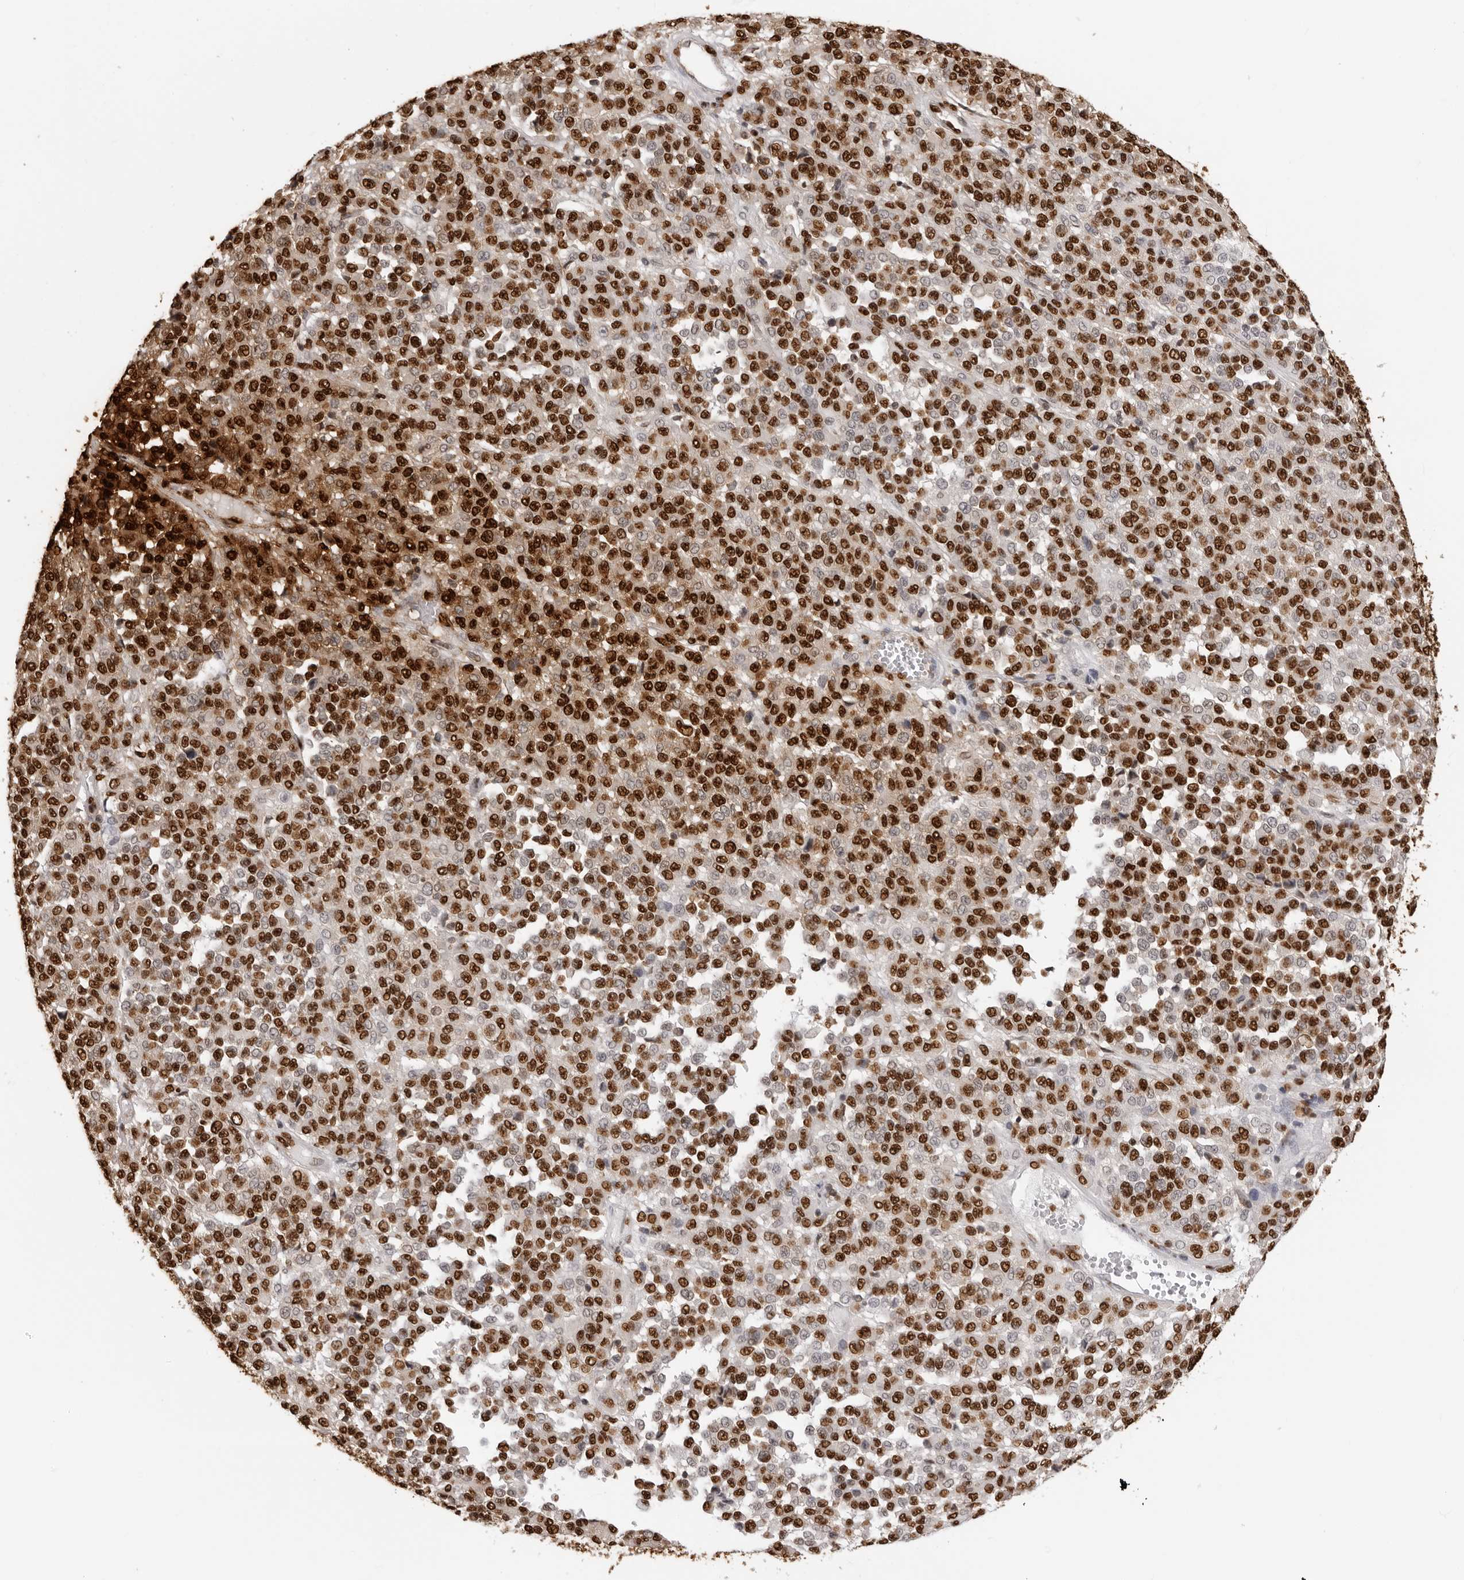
{"staining": {"intensity": "strong", "quantity": ">75%", "location": "nuclear"}, "tissue": "melanoma", "cell_type": "Tumor cells", "image_type": "cancer", "snomed": [{"axis": "morphology", "description": "Malignant melanoma, Metastatic site"}, {"axis": "topography", "description": "Pancreas"}], "caption": "Immunohistochemistry (IHC) photomicrograph of human malignant melanoma (metastatic site) stained for a protein (brown), which exhibits high levels of strong nuclear staining in about >75% of tumor cells.", "gene": "ZFP91", "patient": {"sex": "female", "age": 30}}